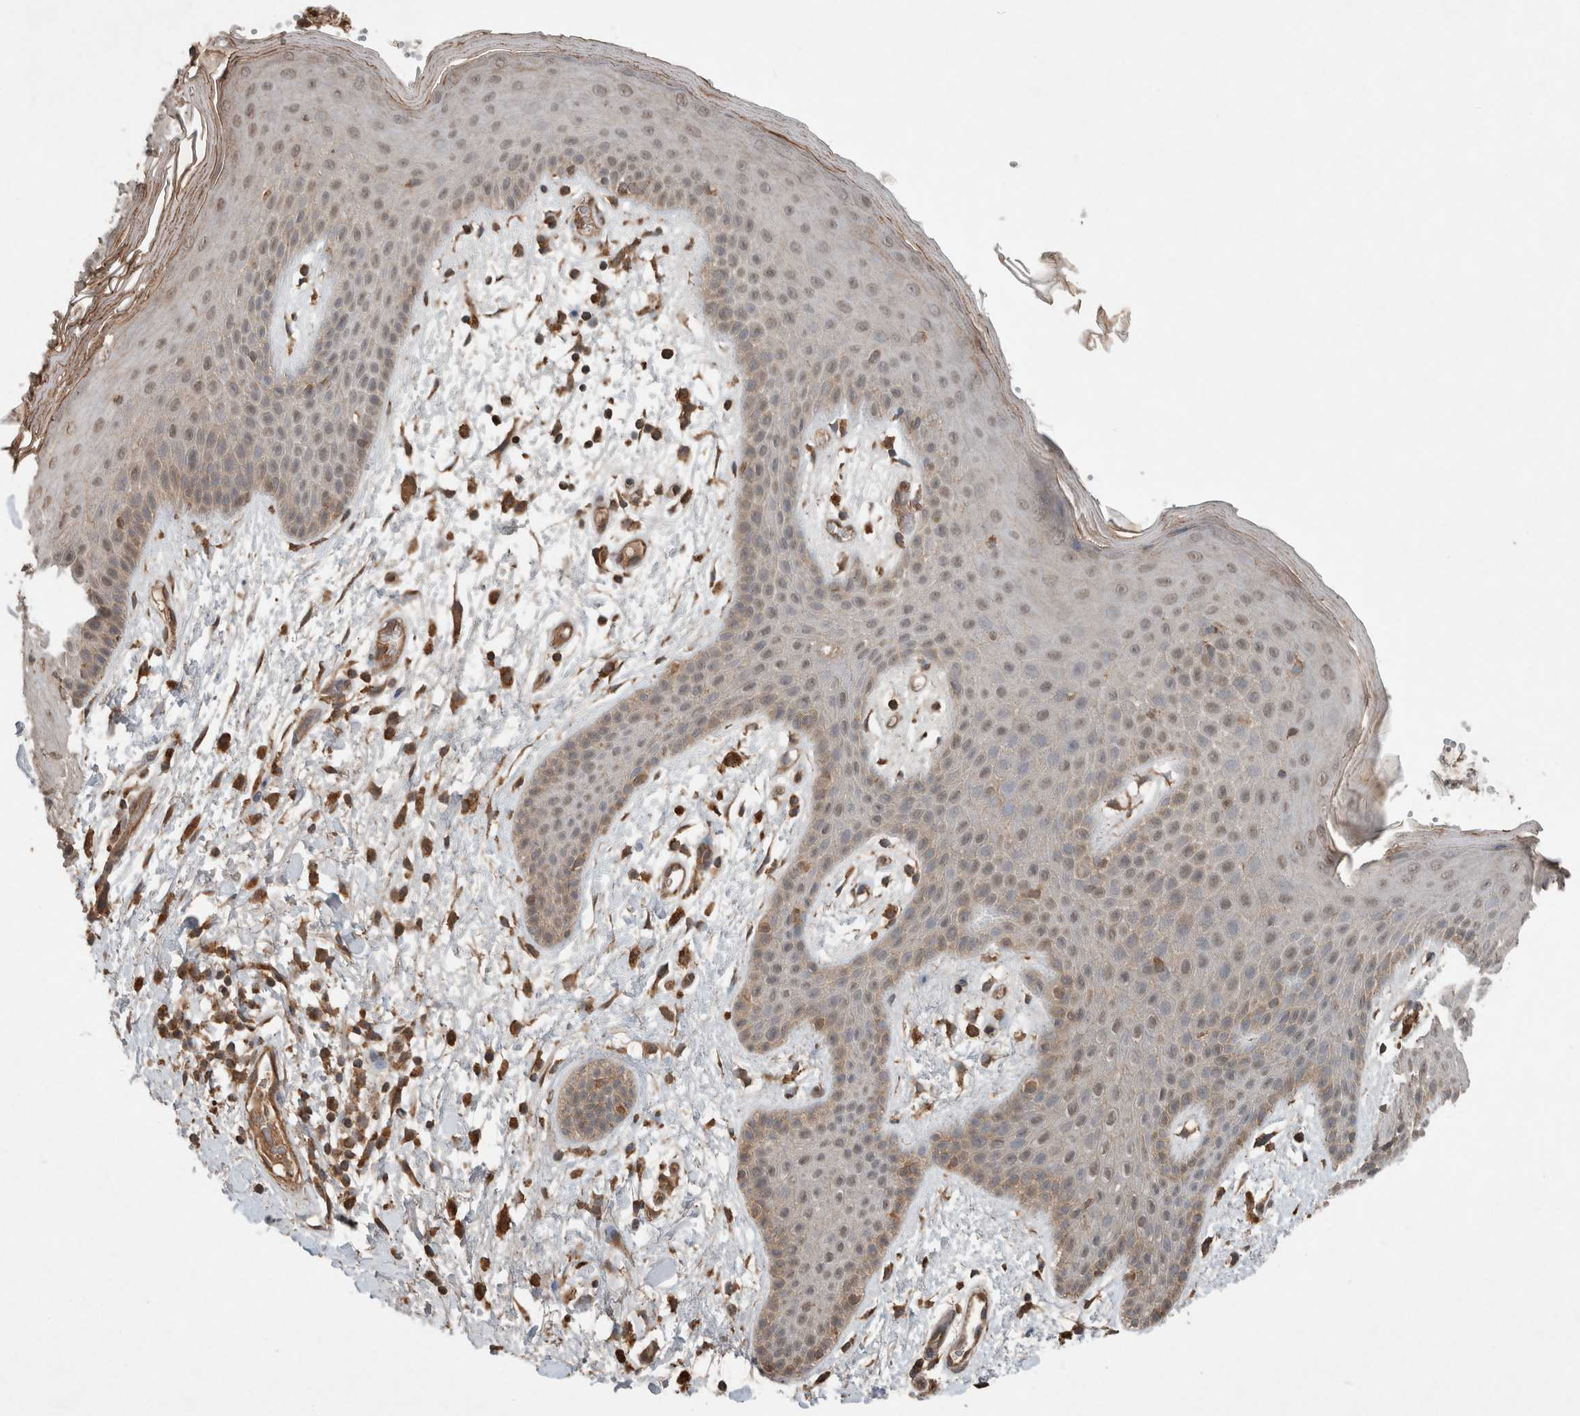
{"staining": {"intensity": "moderate", "quantity": "<25%", "location": "cytoplasmic/membranous"}, "tissue": "skin", "cell_type": "Epidermal cells", "image_type": "normal", "snomed": [{"axis": "morphology", "description": "Normal tissue, NOS"}, {"axis": "topography", "description": "Anal"}], "caption": "Moderate cytoplasmic/membranous expression for a protein is appreciated in approximately <25% of epidermal cells of normal skin using immunohistochemistry.", "gene": "KLK14", "patient": {"sex": "male", "age": 74}}